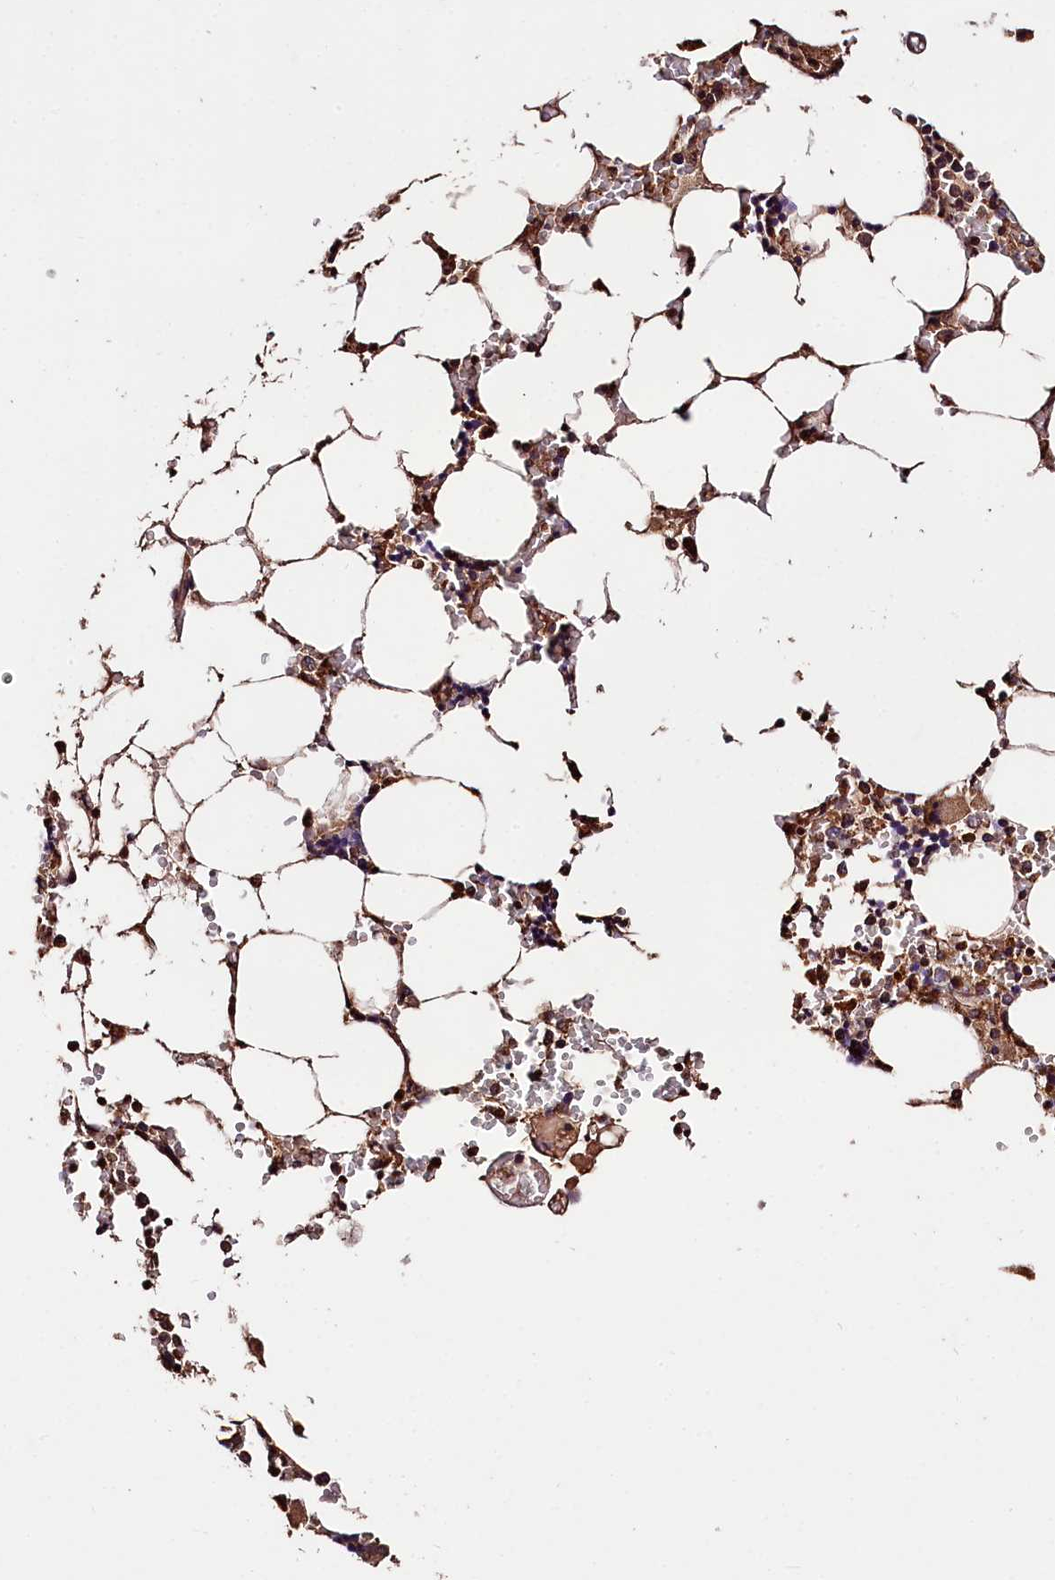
{"staining": {"intensity": "moderate", "quantity": "25%-75%", "location": "cytoplasmic/membranous"}, "tissue": "bone marrow", "cell_type": "Hematopoietic cells", "image_type": "normal", "snomed": [{"axis": "morphology", "description": "Normal tissue, NOS"}, {"axis": "topography", "description": "Bone marrow"}], "caption": "Moderate cytoplasmic/membranous protein expression is identified in approximately 25%-75% of hematopoietic cells in bone marrow. (Stains: DAB in brown, nuclei in blue, Microscopy: brightfield microscopy at high magnification).", "gene": "KPTN", "patient": {"sex": "male", "age": 64}}